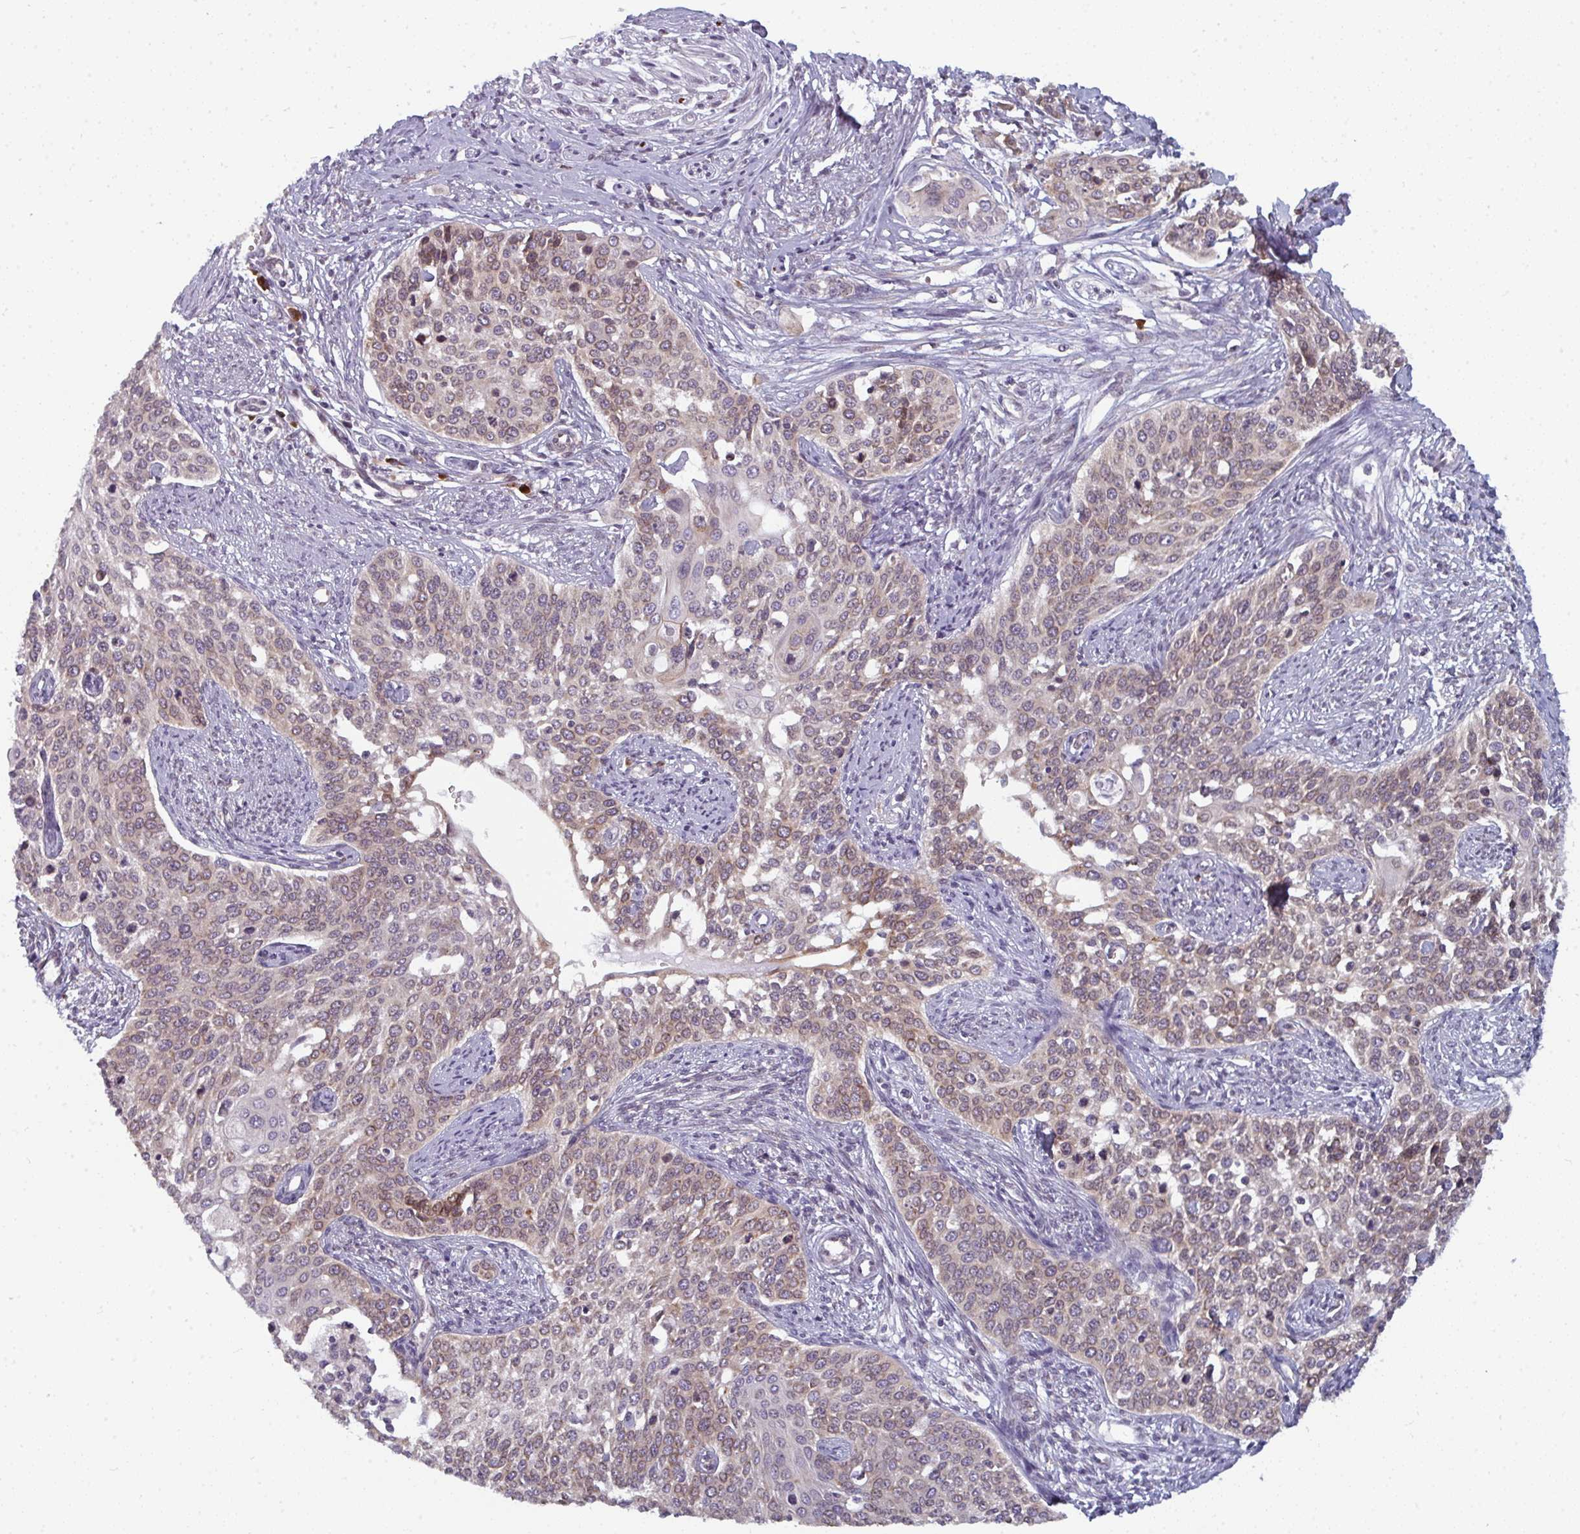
{"staining": {"intensity": "weak", "quantity": ">75%", "location": "cytoplasmic/membranous"}, "tissue": "cervical cancer", "cell_type": "Tumor cells", "image_type": "cancer", "snomed": [{"axis": "morphology", "description": "Squamous cell carcinoma, NOS"}, {"axis": "topography", "description": "Cervix"}], "caption": "A micrograph of cervical cancer stained for a protein shows weak cytoplasmic/membranous brown staining in tumor cells. The protein of interest is stained brown, and the nuclei are stained in blue (DAB (3,3'-diaminobenzidine) IHC with brightfield microscopy, high magnification).", "gene": "LYSMD4", "patient": {"sex": "female", "age": 44}}